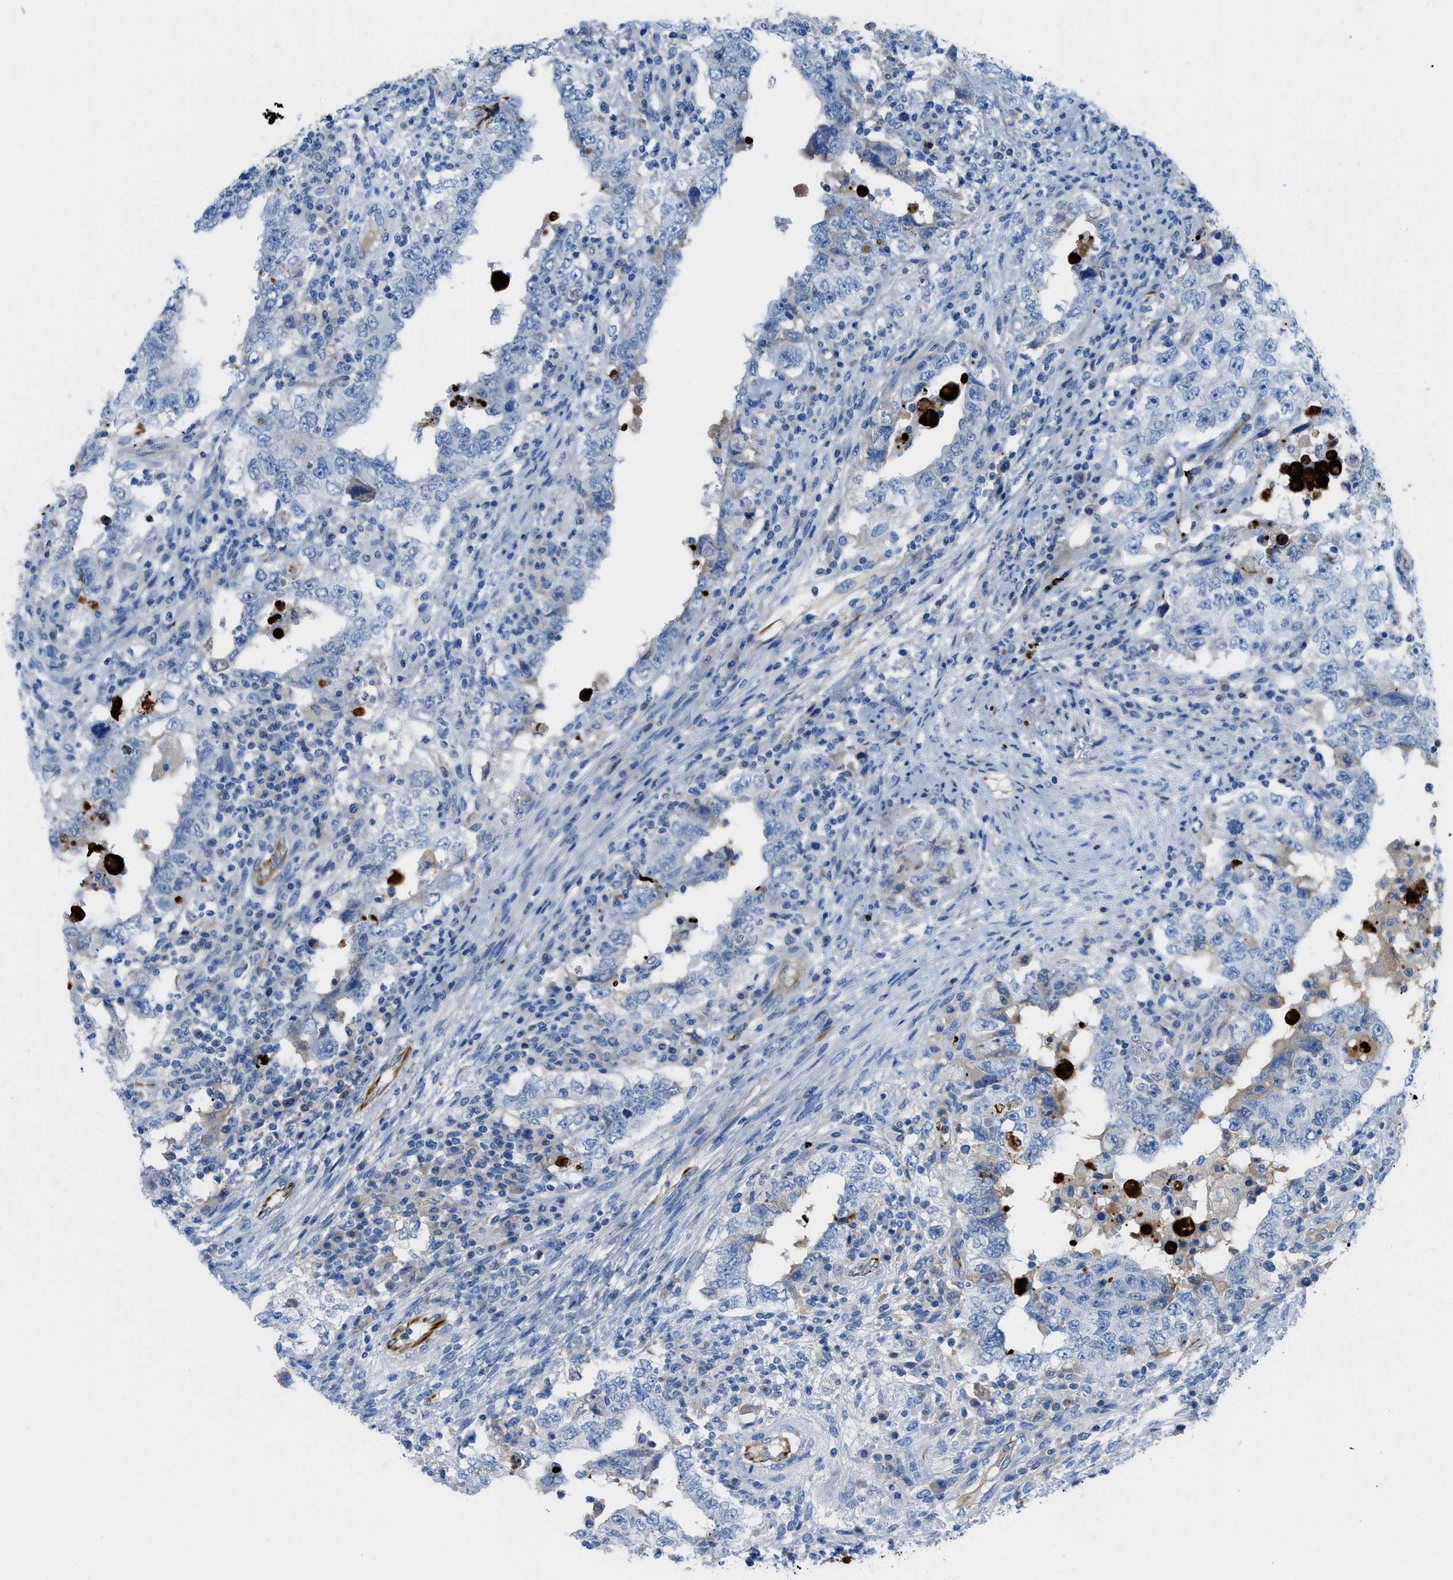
{"staining": {"intensity": "negative", "quantity": "none", "location": "none"}, "tissue": "testis cancer", "cell_type": "Tumor cells", "image_type": "cancer", "snomed": [{"axis": "morphology", "description": "Carcinoma, Embryonal, NOS"}, {"axis": "topography", "description": "Testis"}], "caption": "Human testis embryonal carcinoma stained for a protein using IHC demonstrates no positivity in tumor cells.", "gene": "XCR1", "patient": {"sex": "male", "age": 26}}